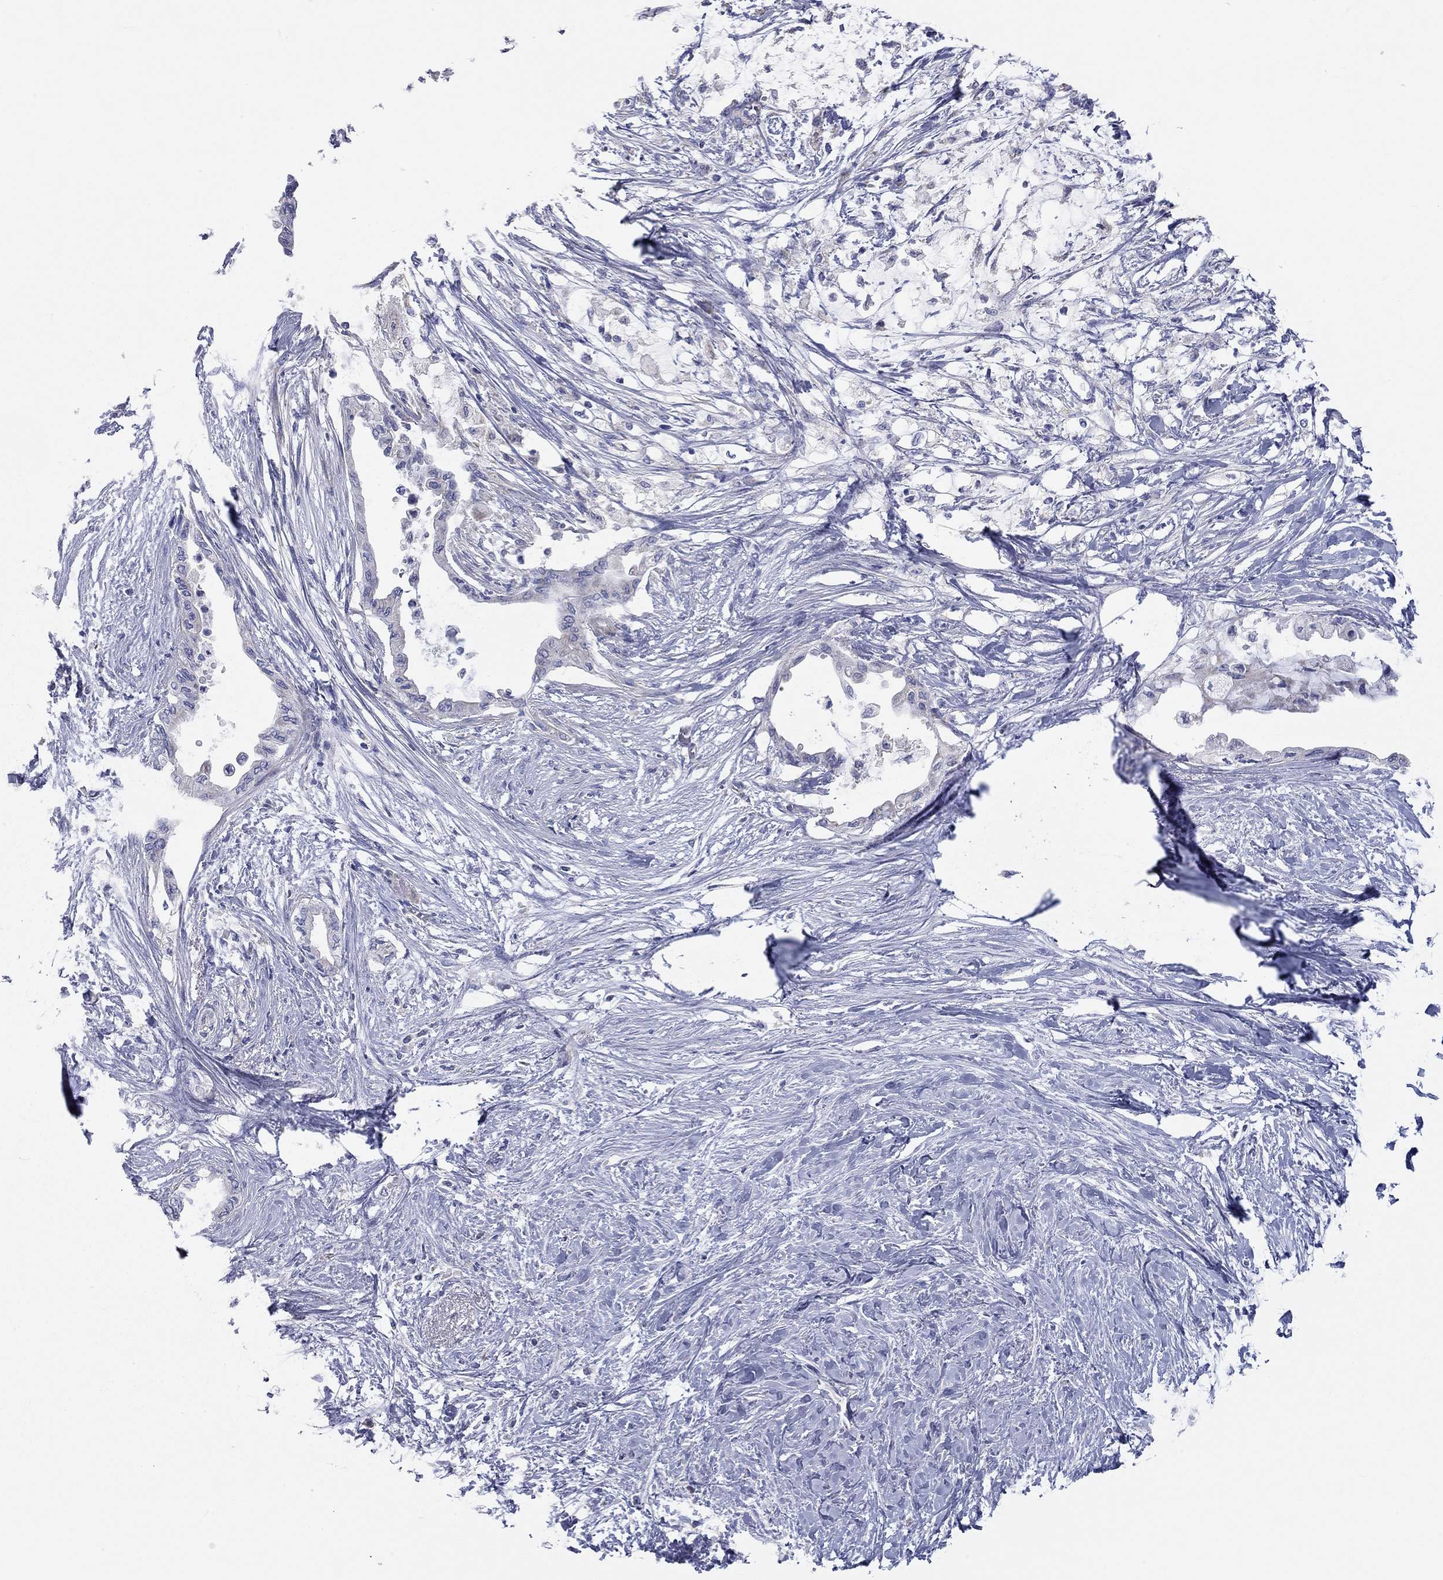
{"staining": {"intensity": "weak", "quantity": "<25%", "location": "cytoplasmic/membranous"}, "tissue": "pancreatic cancer", "cell_type": "Tumor cells", "image_type": "cancer", "snomed": [{"axis": "morphology", "description": "Normal tissue, NOS"}, {"axis": "morphology", "description": "Adenocarcinoma, NOS"}, {"axis": "topography", "description": "Pancreas"}, {"axis": "topography", "description": "Duodenum"}], "caption": "Immunohistochemical staining of pancreatic cancer demonstrates no significant expression in tumor cells. Nuclei are stained in blue.", "gene": "RCAN1", "patient": {"sex": "female", "age": 60}}